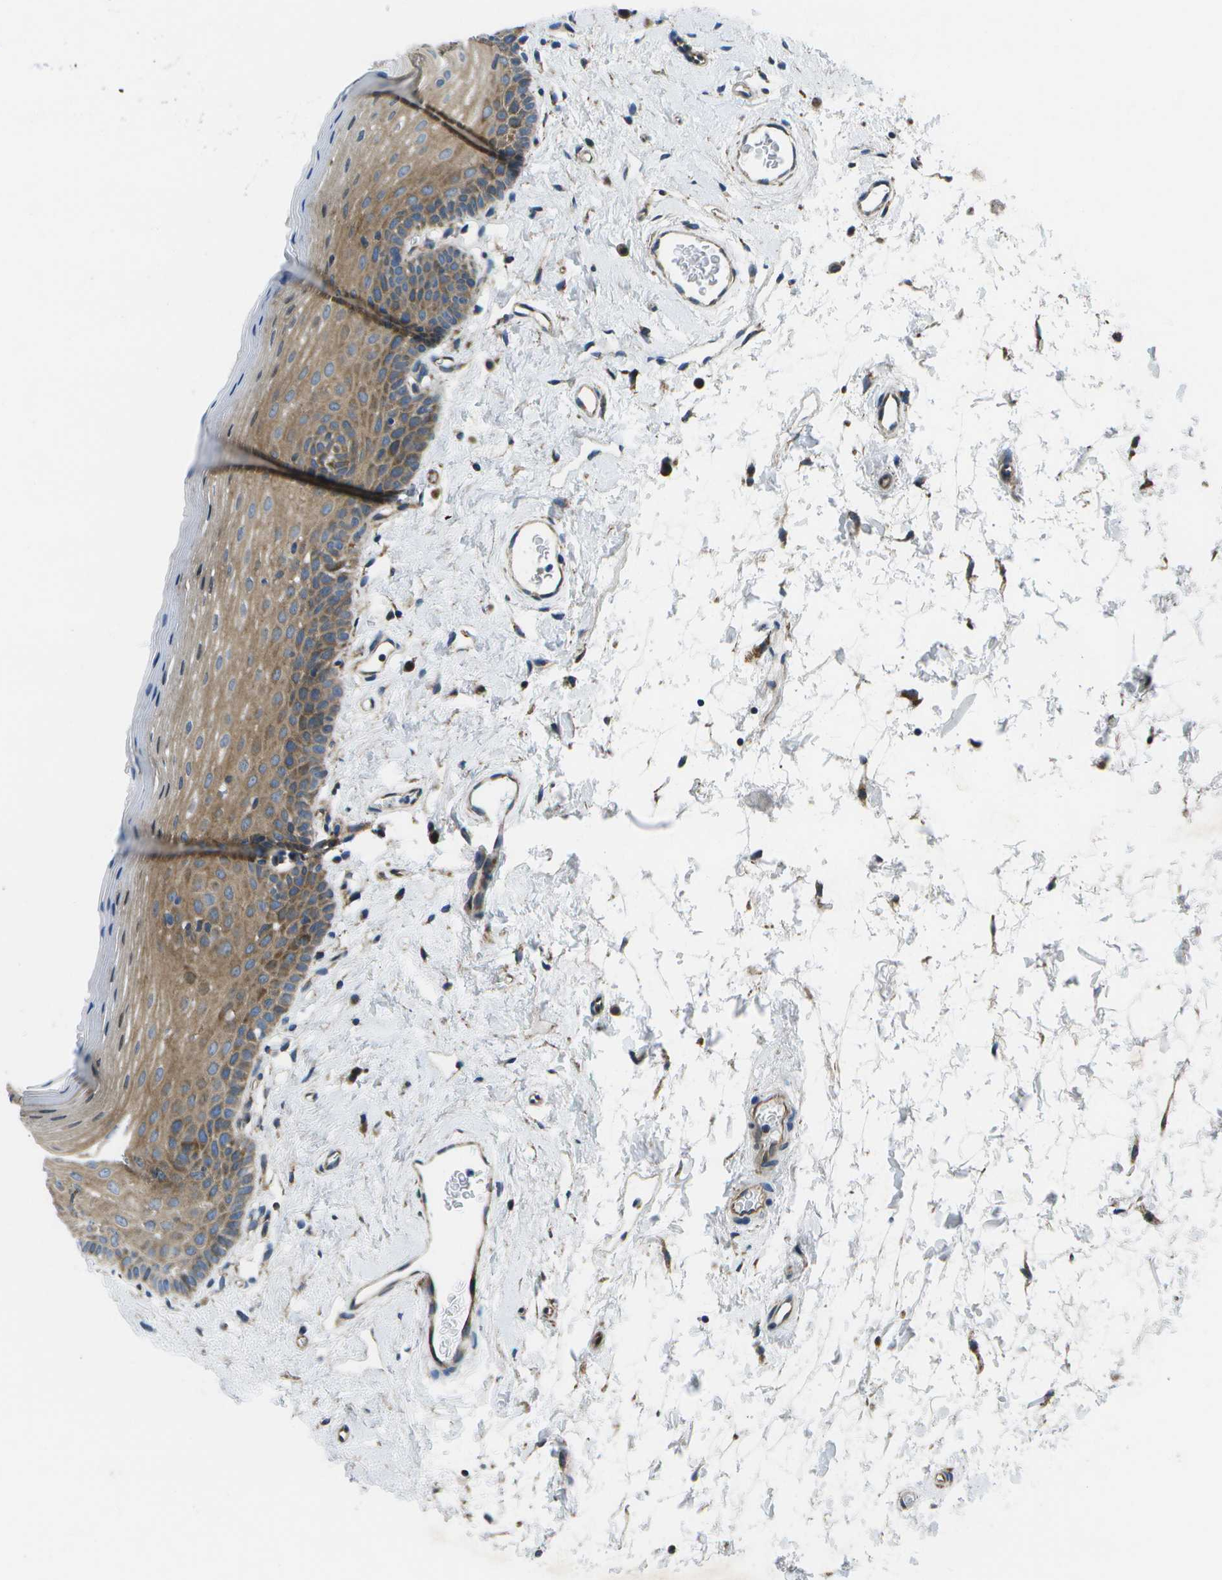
{"staining": {"intensity": "moderate", "quantity": ">75%", "location": "cytoplasmic/membranous"}, "tissue": "oral mucosa", "cell_type": "Squamous epithelial cells", "image_type": "normal", "snomed": [{"axis": "morphology", "description": "Normal tissue, NOS"}, {"axis": "topography", "description": "Oral tissue"}], "caption": "High-power microscopy captured an IHC photomicrograph of benign oral mucosa, revealing moderate cytoplasmic/membranous expression in approximately >75% of squamous epithelial cells.", "gene": "MVK", "patient": {"sex": "male", "age": 66}}